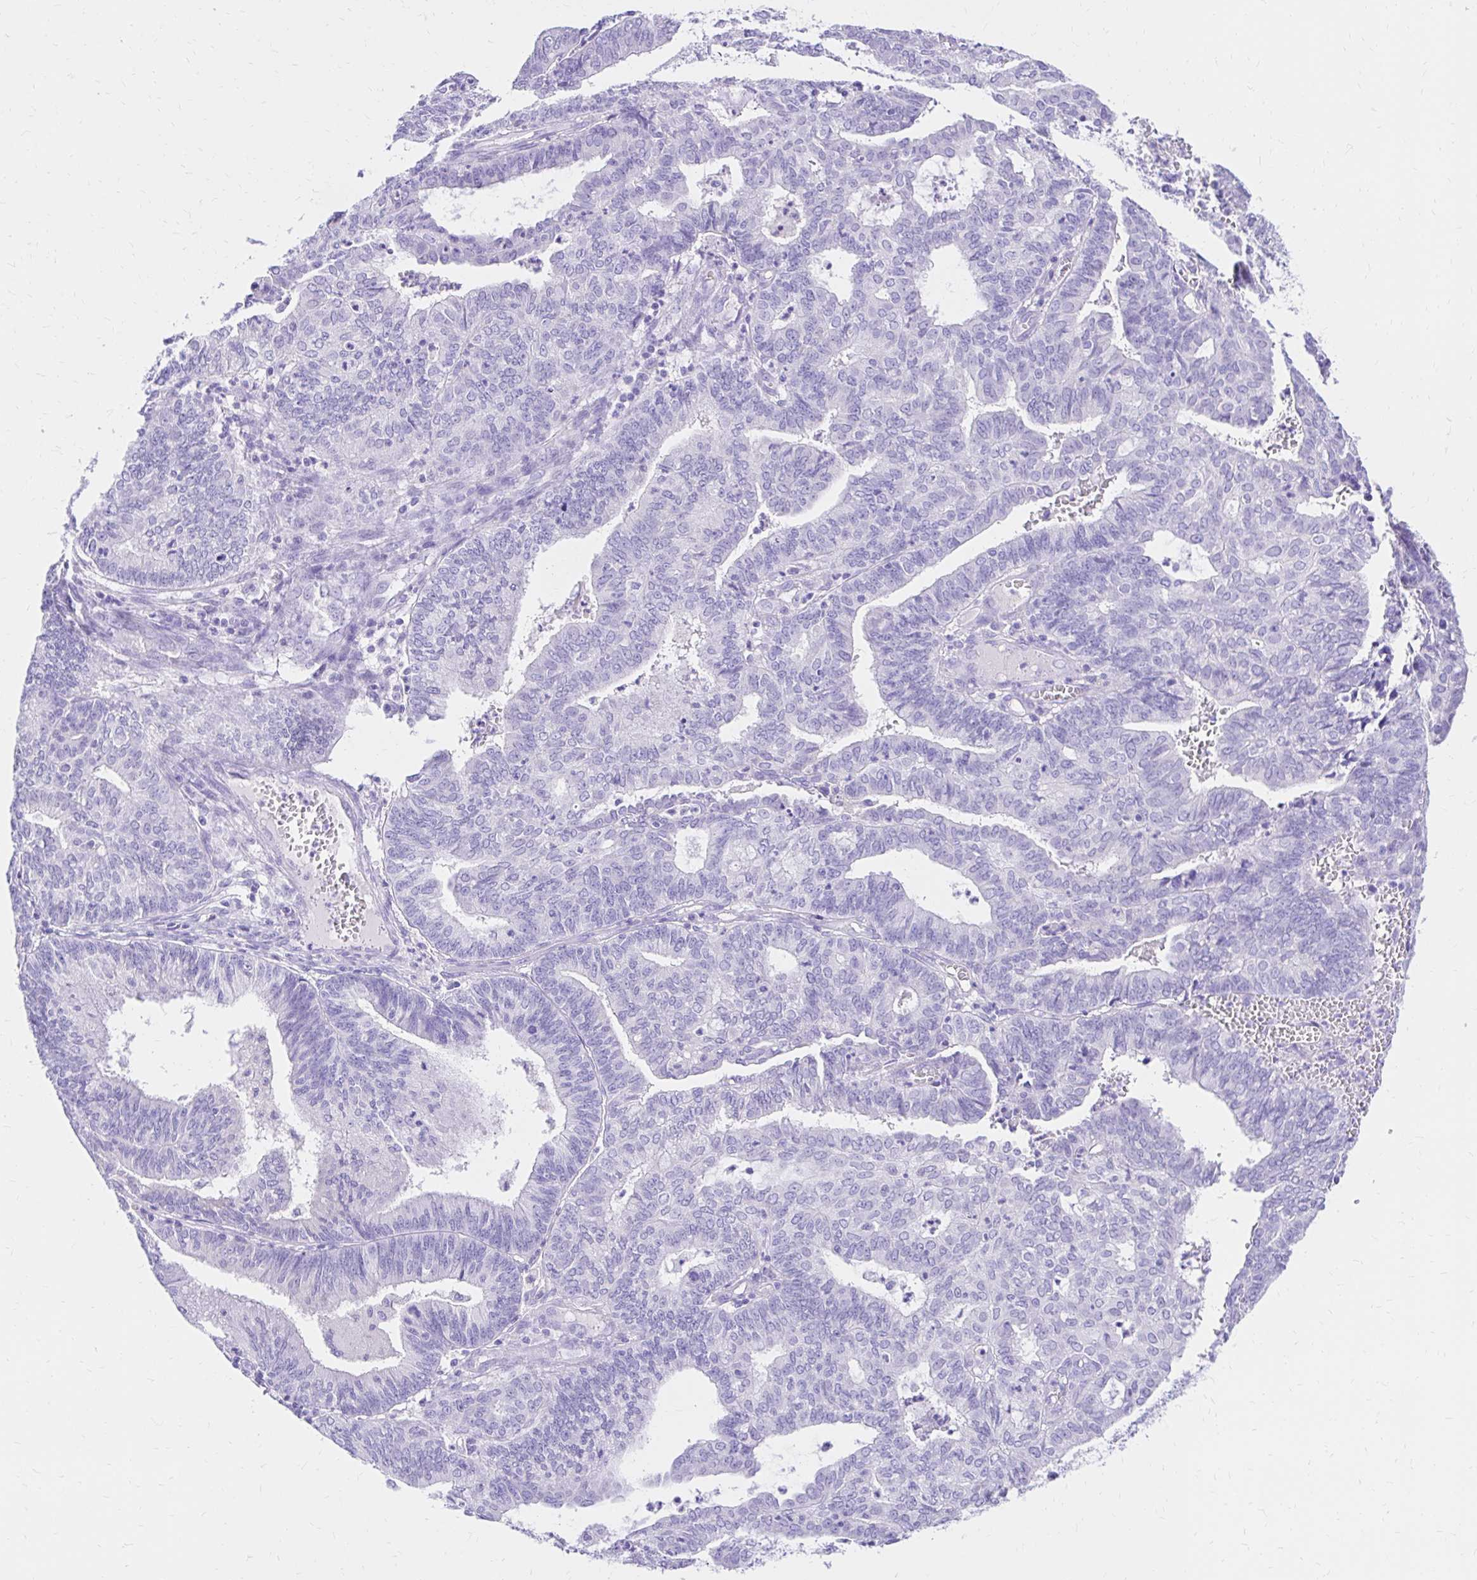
{"staining": {"intensity": "negative", "quantity": "none", "location": "none"}, "tissue": "endometrial cancer", "cell_type": "Tumor cells", "image_type": "cancer", "snomed": [{"axis": "morphology", "description": "Adenocarcinoma, NOS"}, {"axis": "topography", "description": "Endometrium"}], "caption": "This histopathology image is of endometrial cancer (adenocarcinoma) stained with immunohistochemistry (IHC) to label a protein in brown with the nuclei are counter-stained blue. There is no staining in tumor cells. (IHC, brightfield microscopy, high magnification).", "gene": "S100G", "patient": {"sex": "female", "age": 61}}